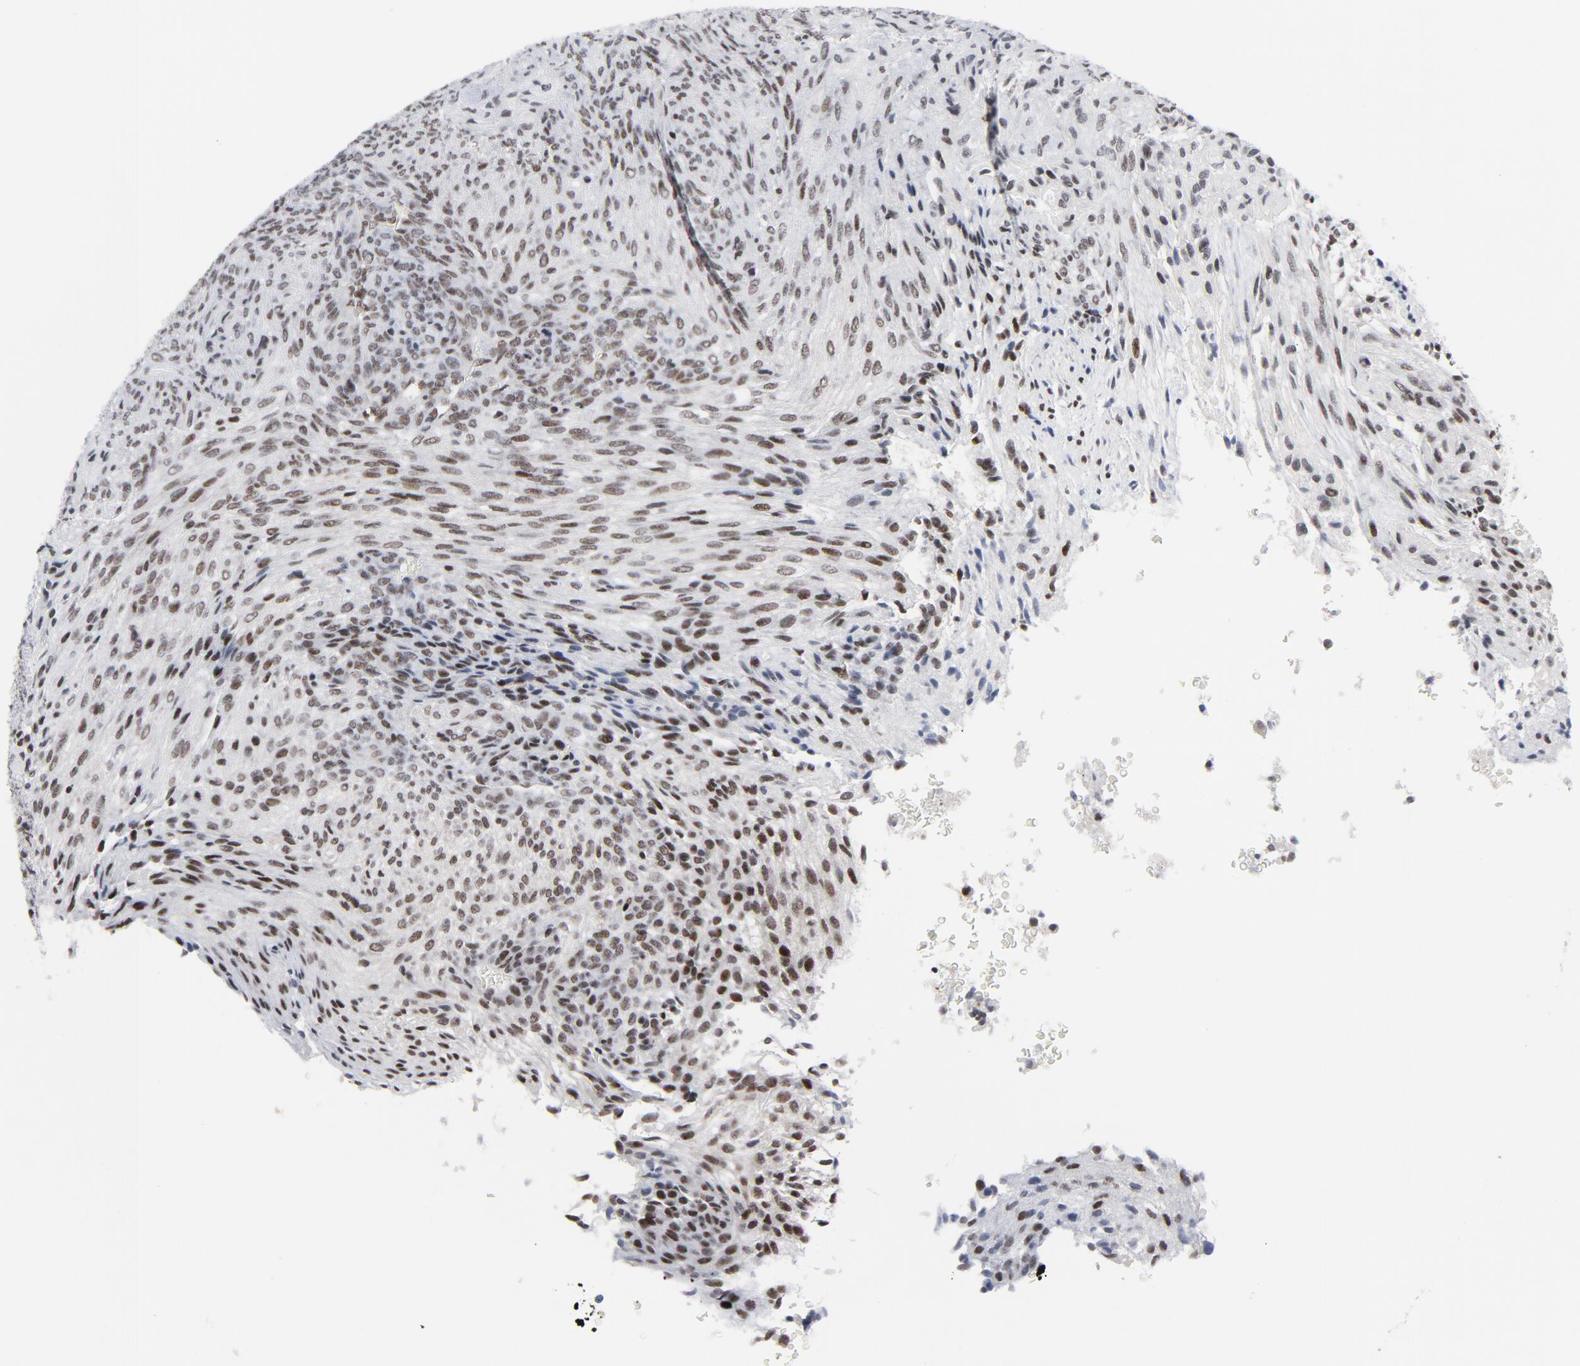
{"staining": {"intensity": "moderate", "quantity": "25%-75%", "location": "nuclear"}, "tissue": "glioma", "cell_type": "Tumor cells", "image_type": "cancer", "snomed": [{"axis": "morphology", "description": "Glioma, malignant, High grade"}, {"axis": "topography", "description": "Cerebral cortex"}], "caption": "IHC histopathology image of neoplastic tissue: glioma stained using immunohistochemistry (IHC) displays medium levels of moderate protein expression localized specifically in the nuclear of tumor cells, appearing as a nuclear brown color.", "gene": "GABPA", "patient": {"sex": "female", "age": 55}}